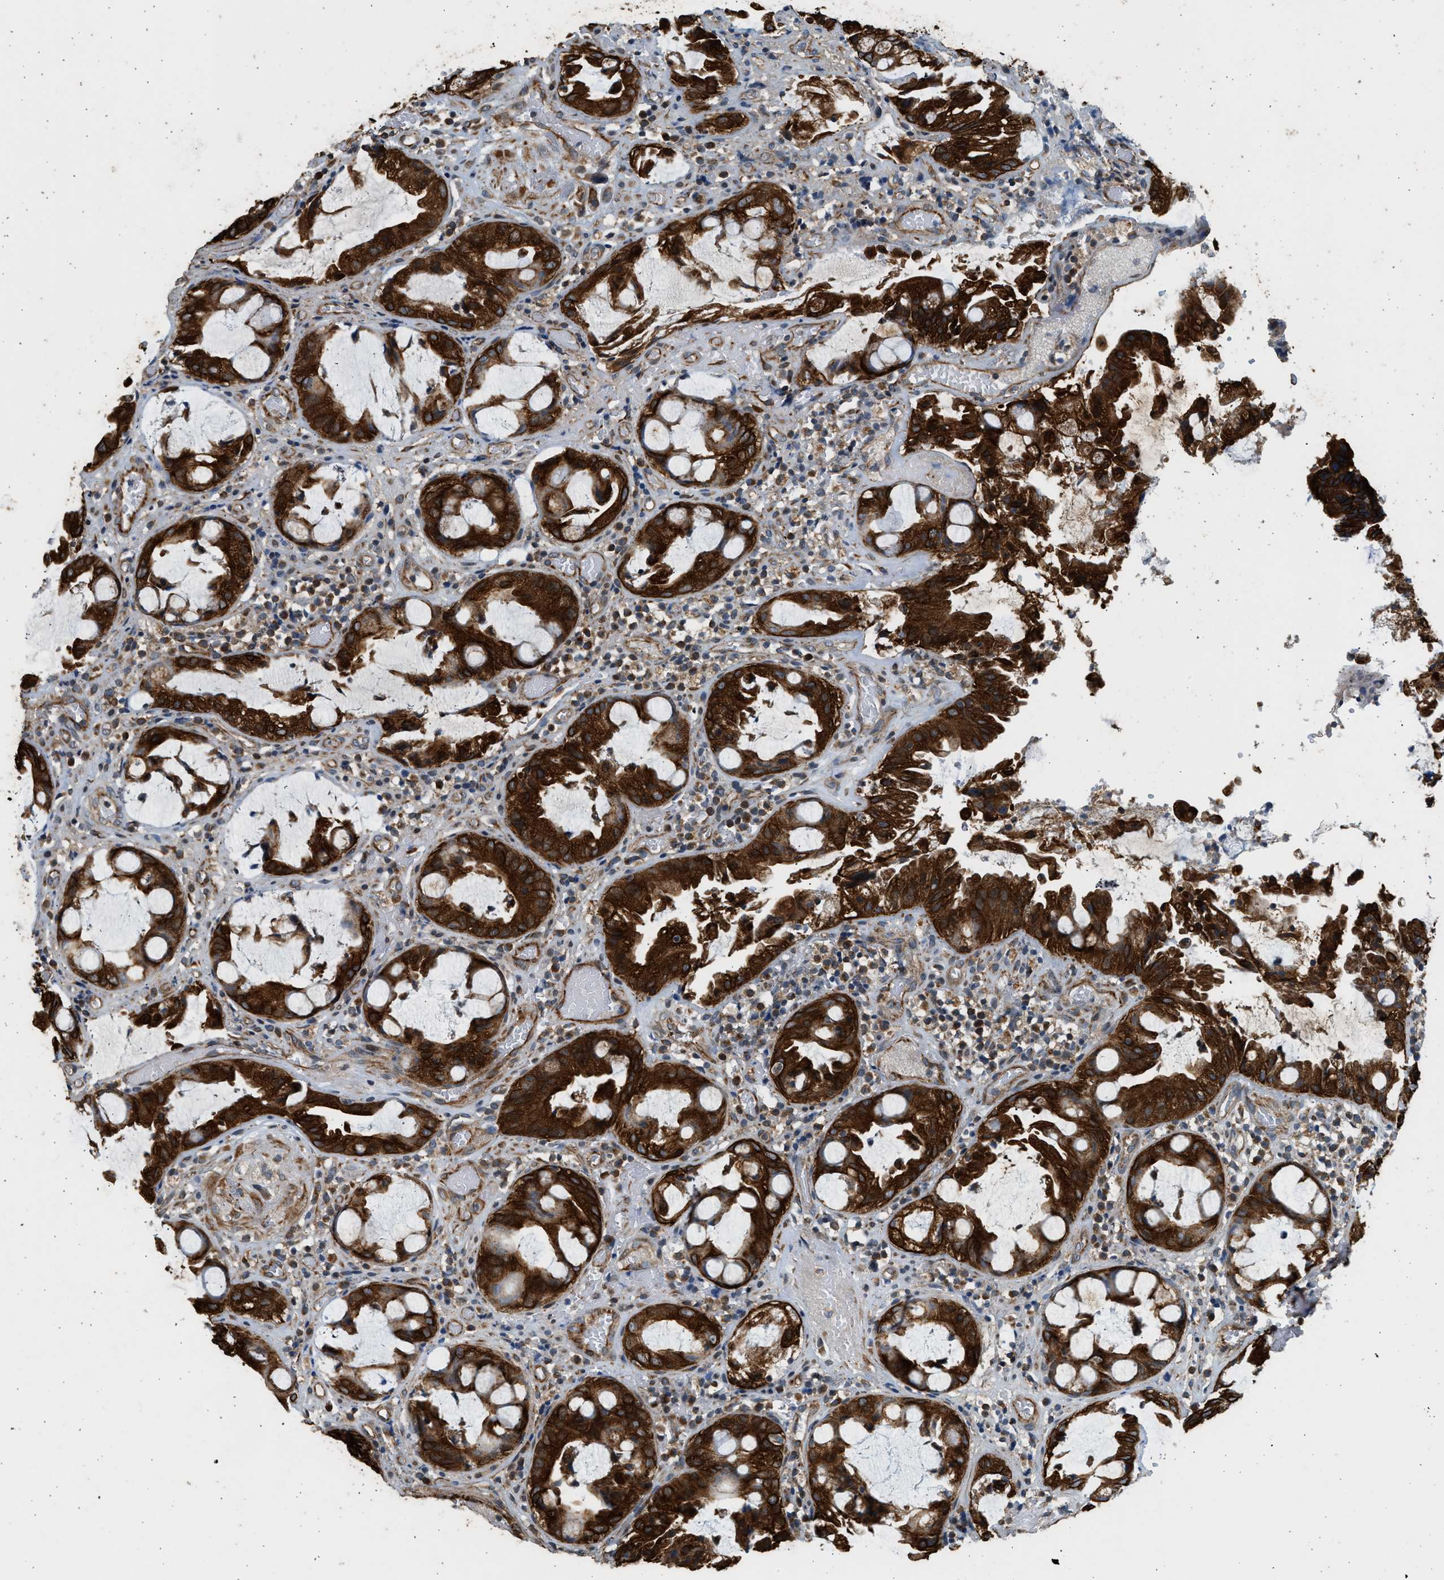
{"staining": {"intensity": "strong", "quantity": ">75%", "location": "cytoplasmic/membranous"}, "tissue": "colorectal cancer", "cell_type": "Tumor cells", "image_type": "cancer", "snomed": [{"axis": "morphology", "description": "Adenocarcinoma, NOS"}, {"axis": "topography", "description": "Colon"}], "caption": "About >75% of tumor cells in human adenocarcinoma (colorectal) reveal strong cytoplasmic/membranous protein expression as visualized by brown immunohistochemical staining.", "gene": "PCLO", "patient": {"sex": "female", "age": 57}}